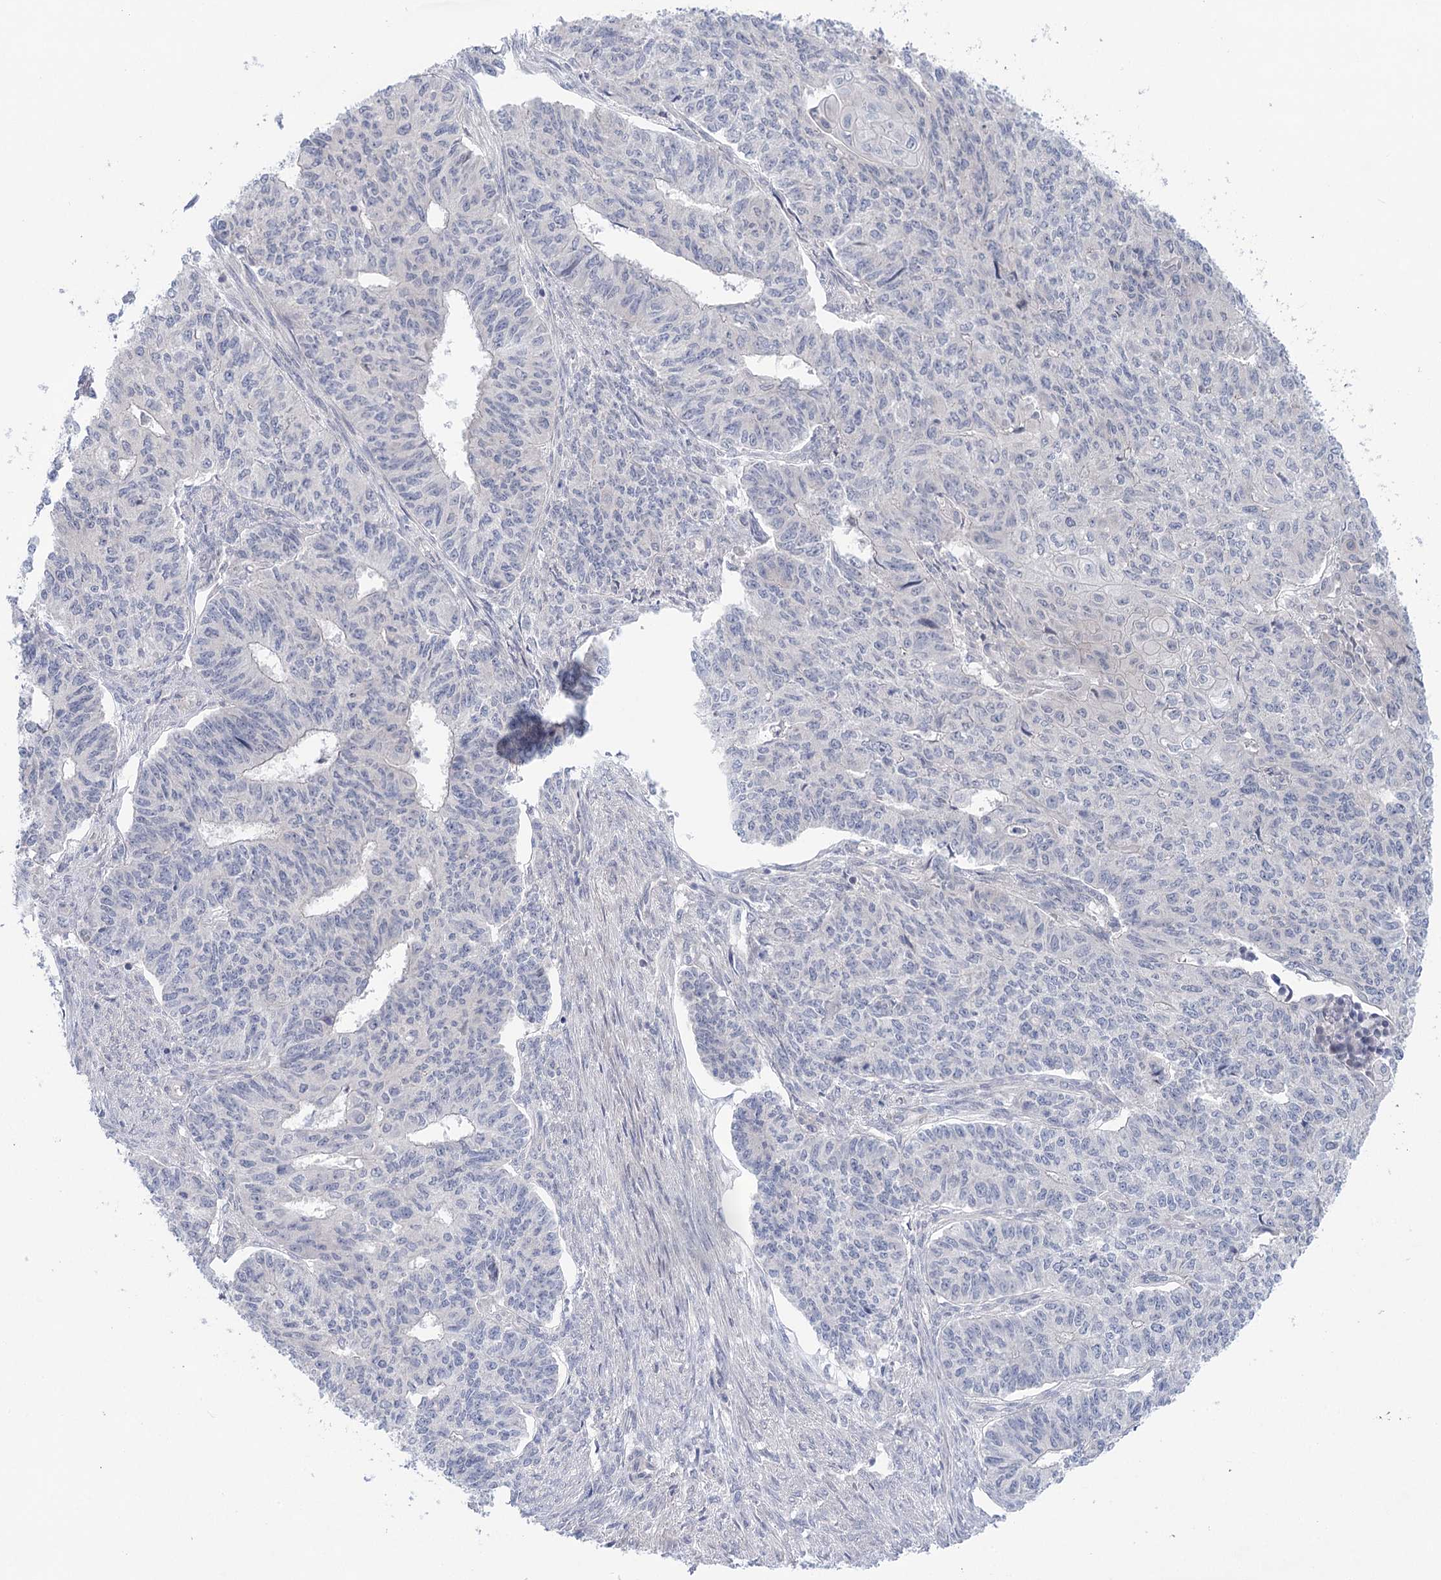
{"staining": {"intensity": "negative", "quantity": "none", "location": "none"}, "tissue": "endometrial cancer", "cell_type": "Tumor cells", "image_type": "cancer", "snomed": [{"axis": "morphology", "description": "Adenocarcinoma, NOS"}, {"axis": "topography", "description": "Endometrium"}], "caption": "High power microscopy histopathology image of an IHC micrograph of endometrial adenocarcinoma, revealing no significant positivity in tumor cells. (DAB (3,3'-diaminobenzidine) immunohistochemistry with hematoxylin counter stain).", "gene": "LALBA", "patient": {"sex": "female", "age": 32}}